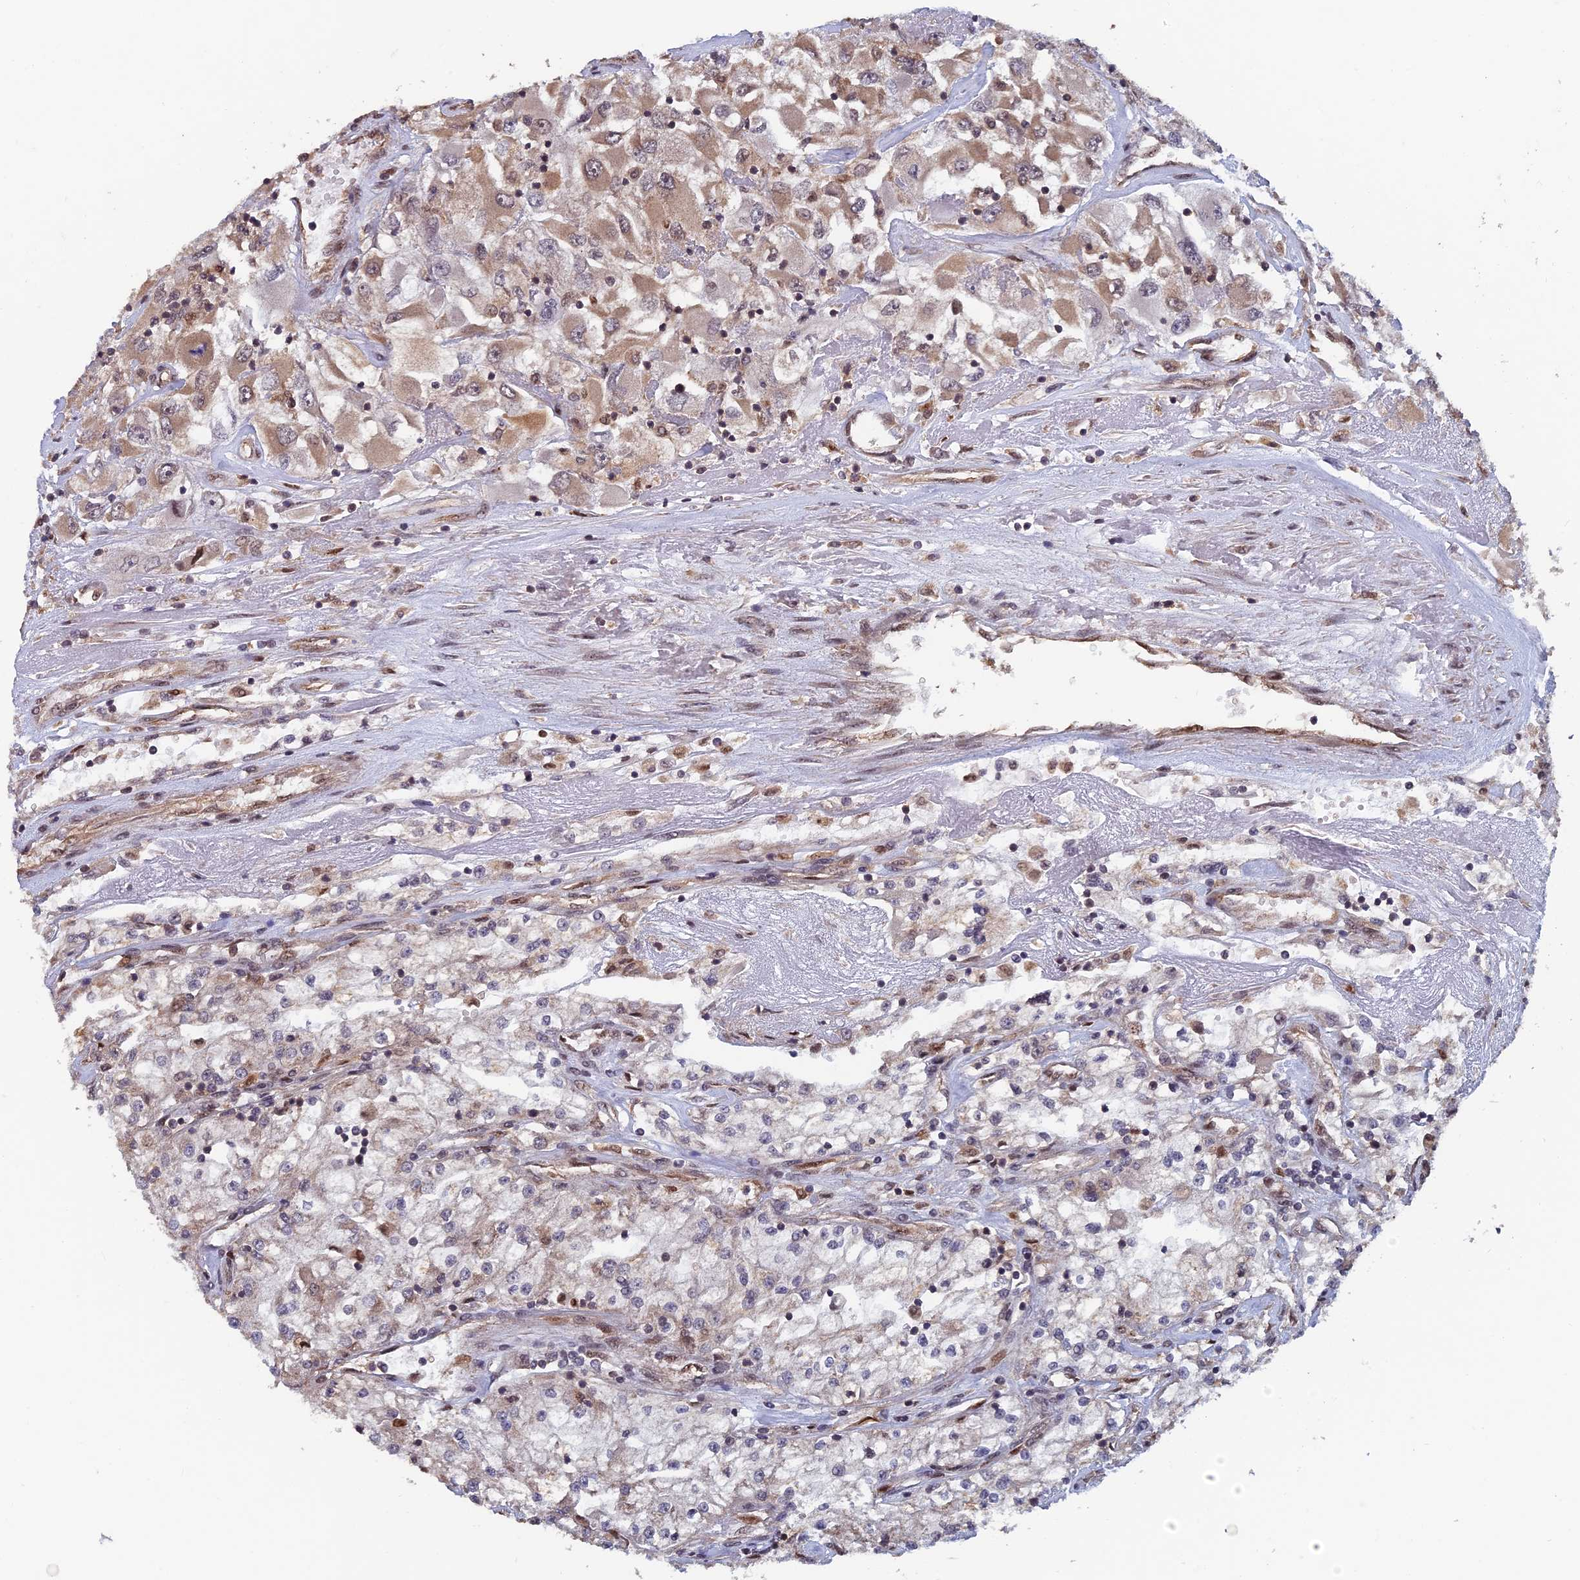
{"staining": {"intensity": "weak", "quantity": ">75%", "location": "cytoplasmic/membranous"}, "tissue": "renal cancer", "cell_type": "Tumor cells", "image_type": "cancer", "snomed": [{"axis": "morphology", "description": "Adenocarcinoma, NOS"}, {"axis": "topography", "description": "Kidney"}], "caption": "Brown immunohistochemical staining in renal cancer (adenocarcinoma) displays weak cytoplasmic/membranous positivity in about >75% of tumor cells.", "gene": "FAM53C", "patient": {"sex": "female", "age": 52}}